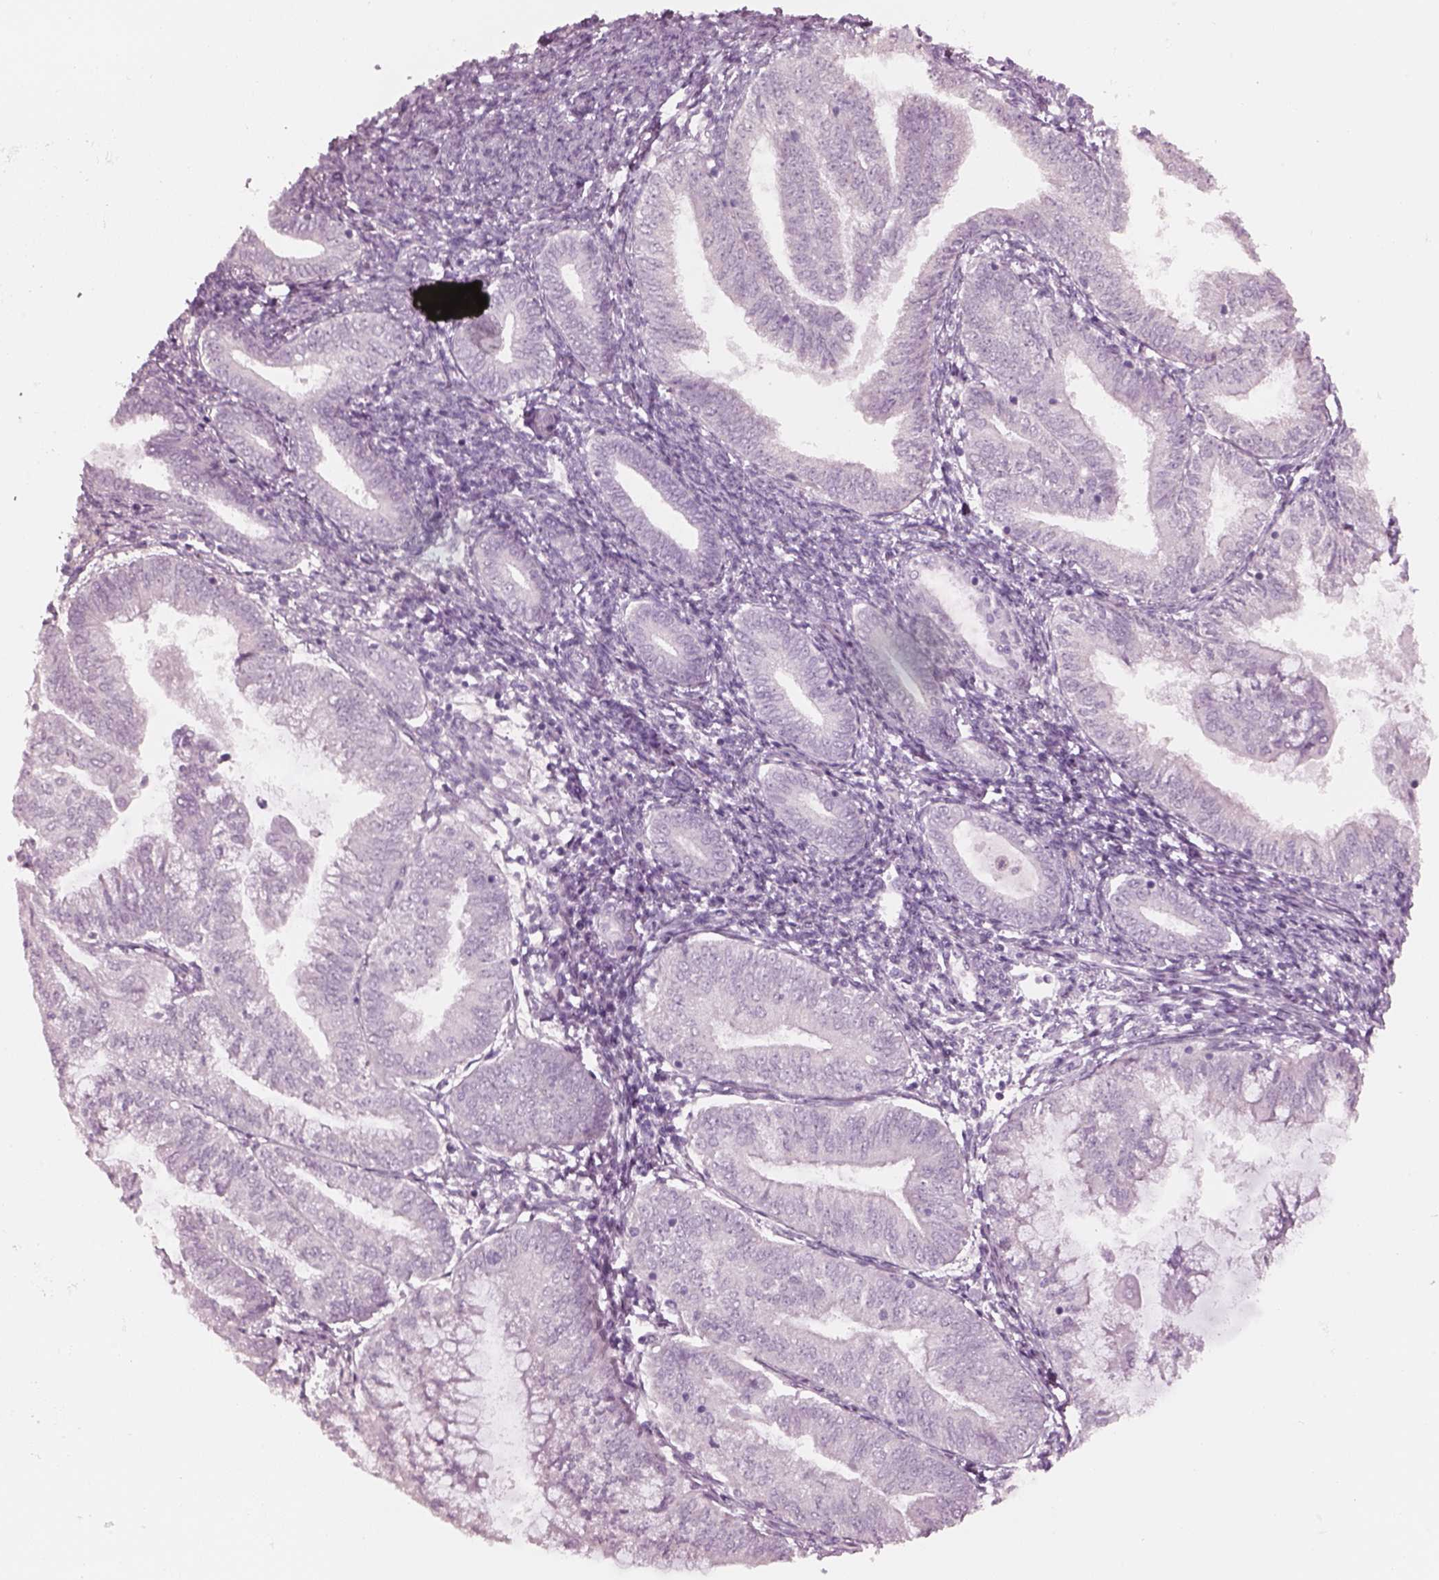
{"staining": {"intensity": "negative", "quantity": "none", "location": "none"}, "tissue": "endometrial cancer", "cell_type": "Tumor cells", "image_type": "cancer", "snomed": [{"axis": "morphology", "description": "Adenocarcinoma, NOS"}, {"axis": "topography", "description": "Endometrium"}], "caption": "Human endometrial cancer (adenocarcinoma) stained for a protein using IHC exhibits no expression in tumor cells.", "gene": "KRTAP24-1", "patient": {"sex": "female", "age": 55}}